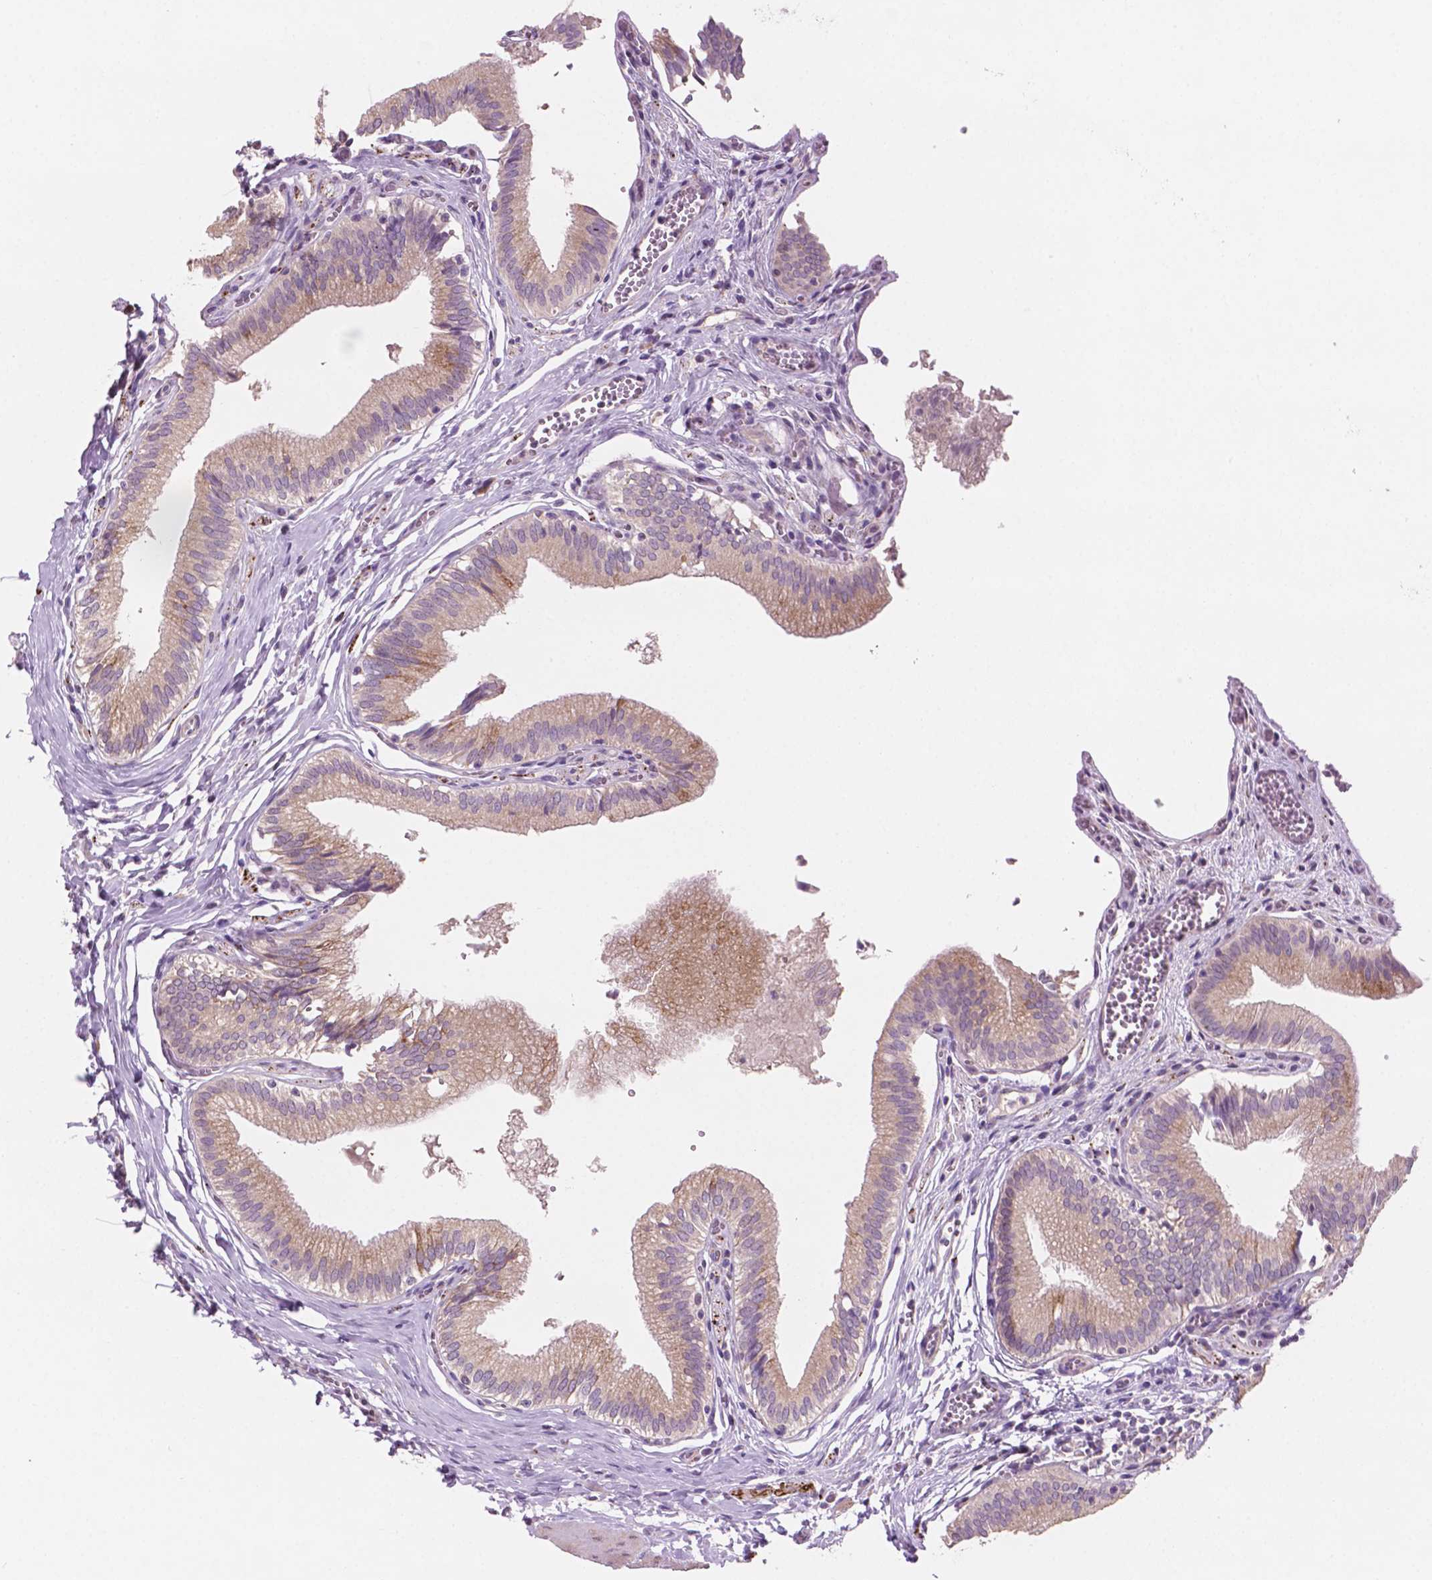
{"staining": {"intensity": "weak", "quantity": "25%-75%", "location": "cytoplasmic/membranous"}, "tissue": "gallbladder", "cell_type": "Glandular cells", "image_type": "normal", "snomed": [{"axis": "morphology", "description": "Normal tissue, NOS"}, {"axis": "topography", "description": "Gallbladder"}, {"axis": "topography", "description": "Peripheral nerve tissue"}], "caption": "A high-resolution histopathology image shows IHC staining of unremarkable gallbladder, which displays weak cytoplasmic/membranous staining in about 25%-75% of glandular cells.", "gene": "LRP1B", "patient": {"sex": "male", "age": 17}}